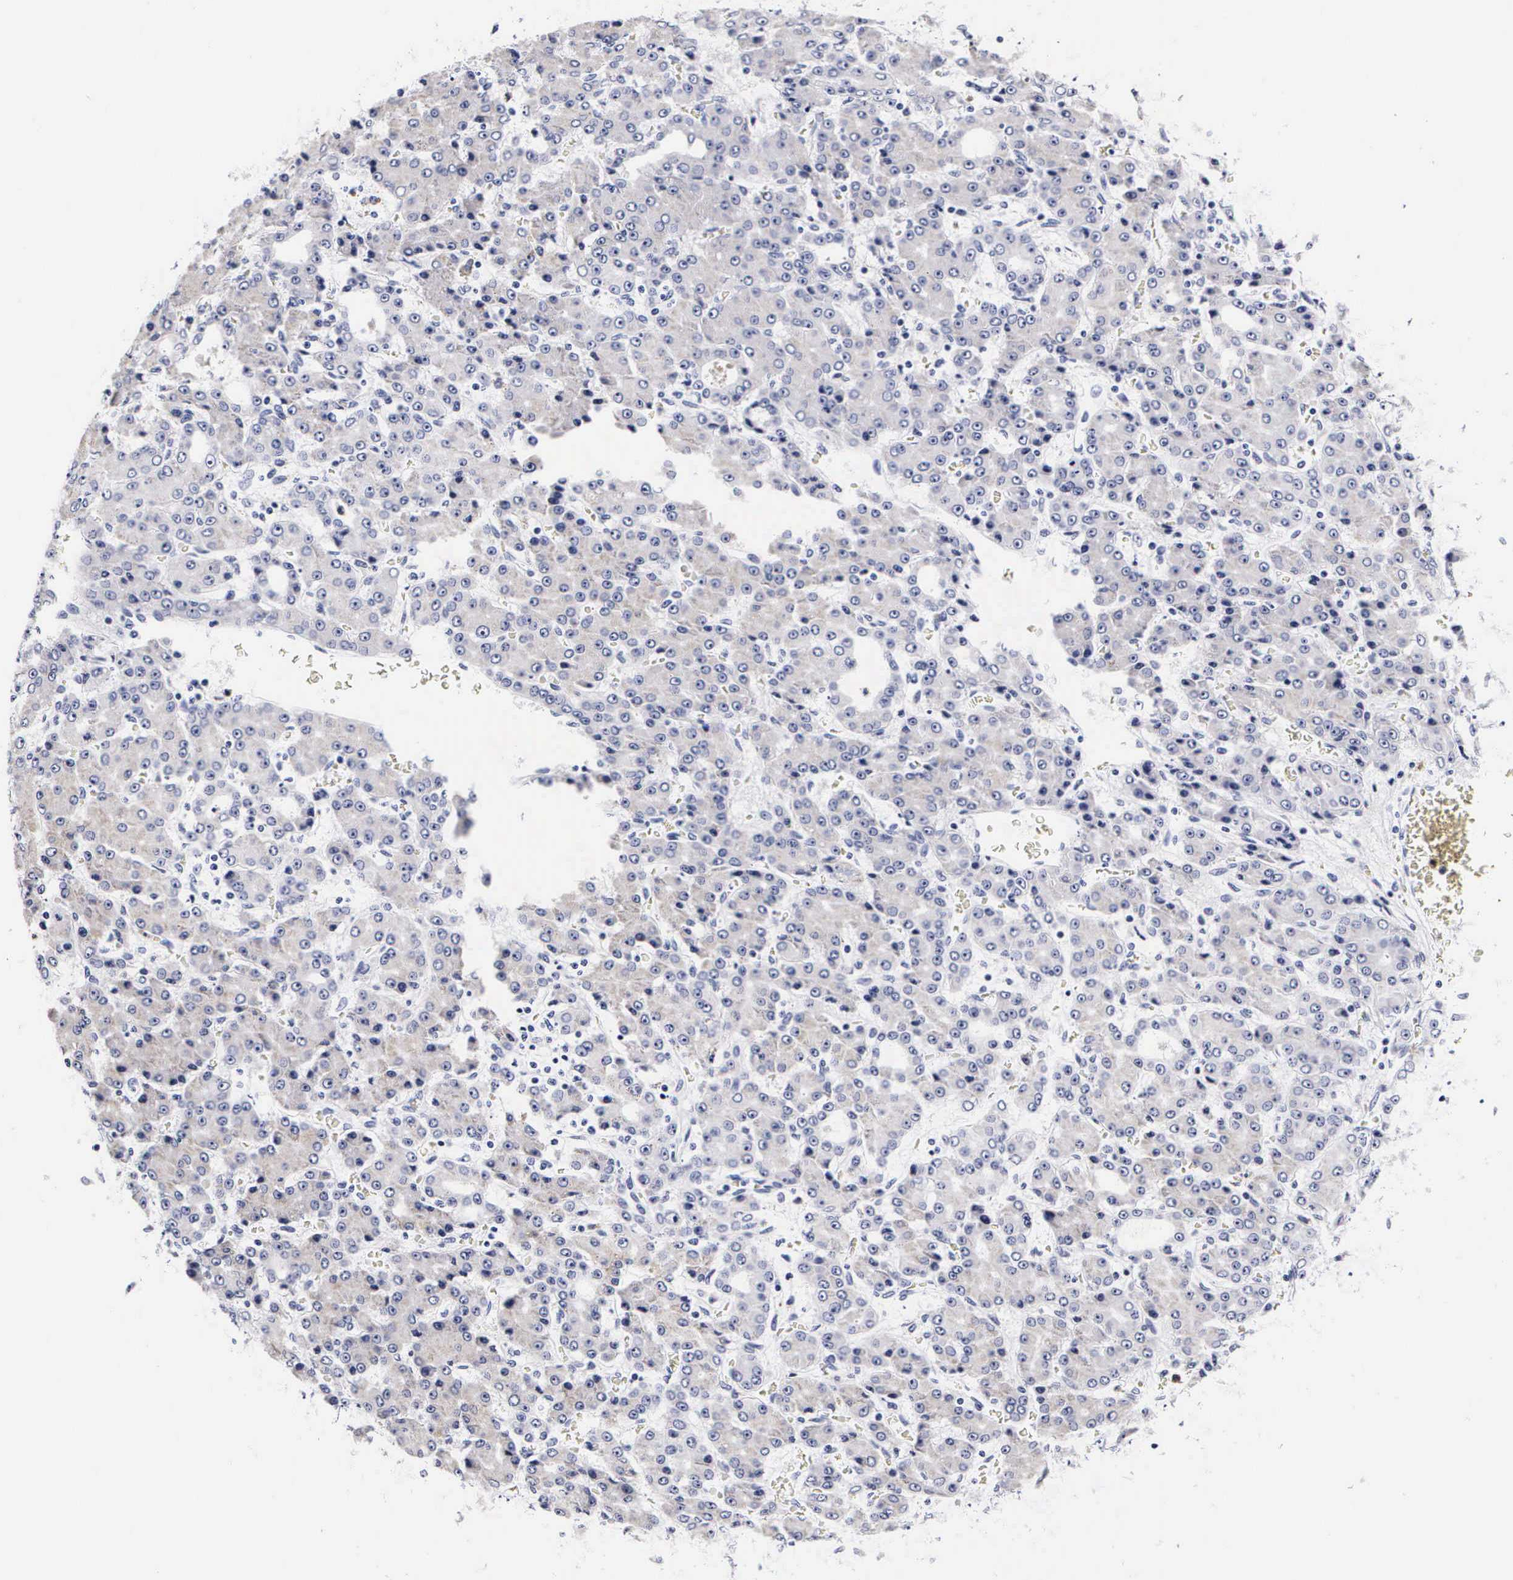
{"staining": {"intensity": "negative", "quantity": "none", "location": "none"}, "tissue": "liver cancer", "cell_type": "Tumor cells", "image_type": "cancer", "snomed": [{"axis": "morphology", "description": "Carcinoma, Hepatocellular, NOS"}, {"axis": "topography", "description": "Liver"}], "caption": "Human liver cancer stained for a protein using IHC displays no positivity in tumor cells.", "gene": "RNASE6", "patient": {"sex": "male", "age": 69}}